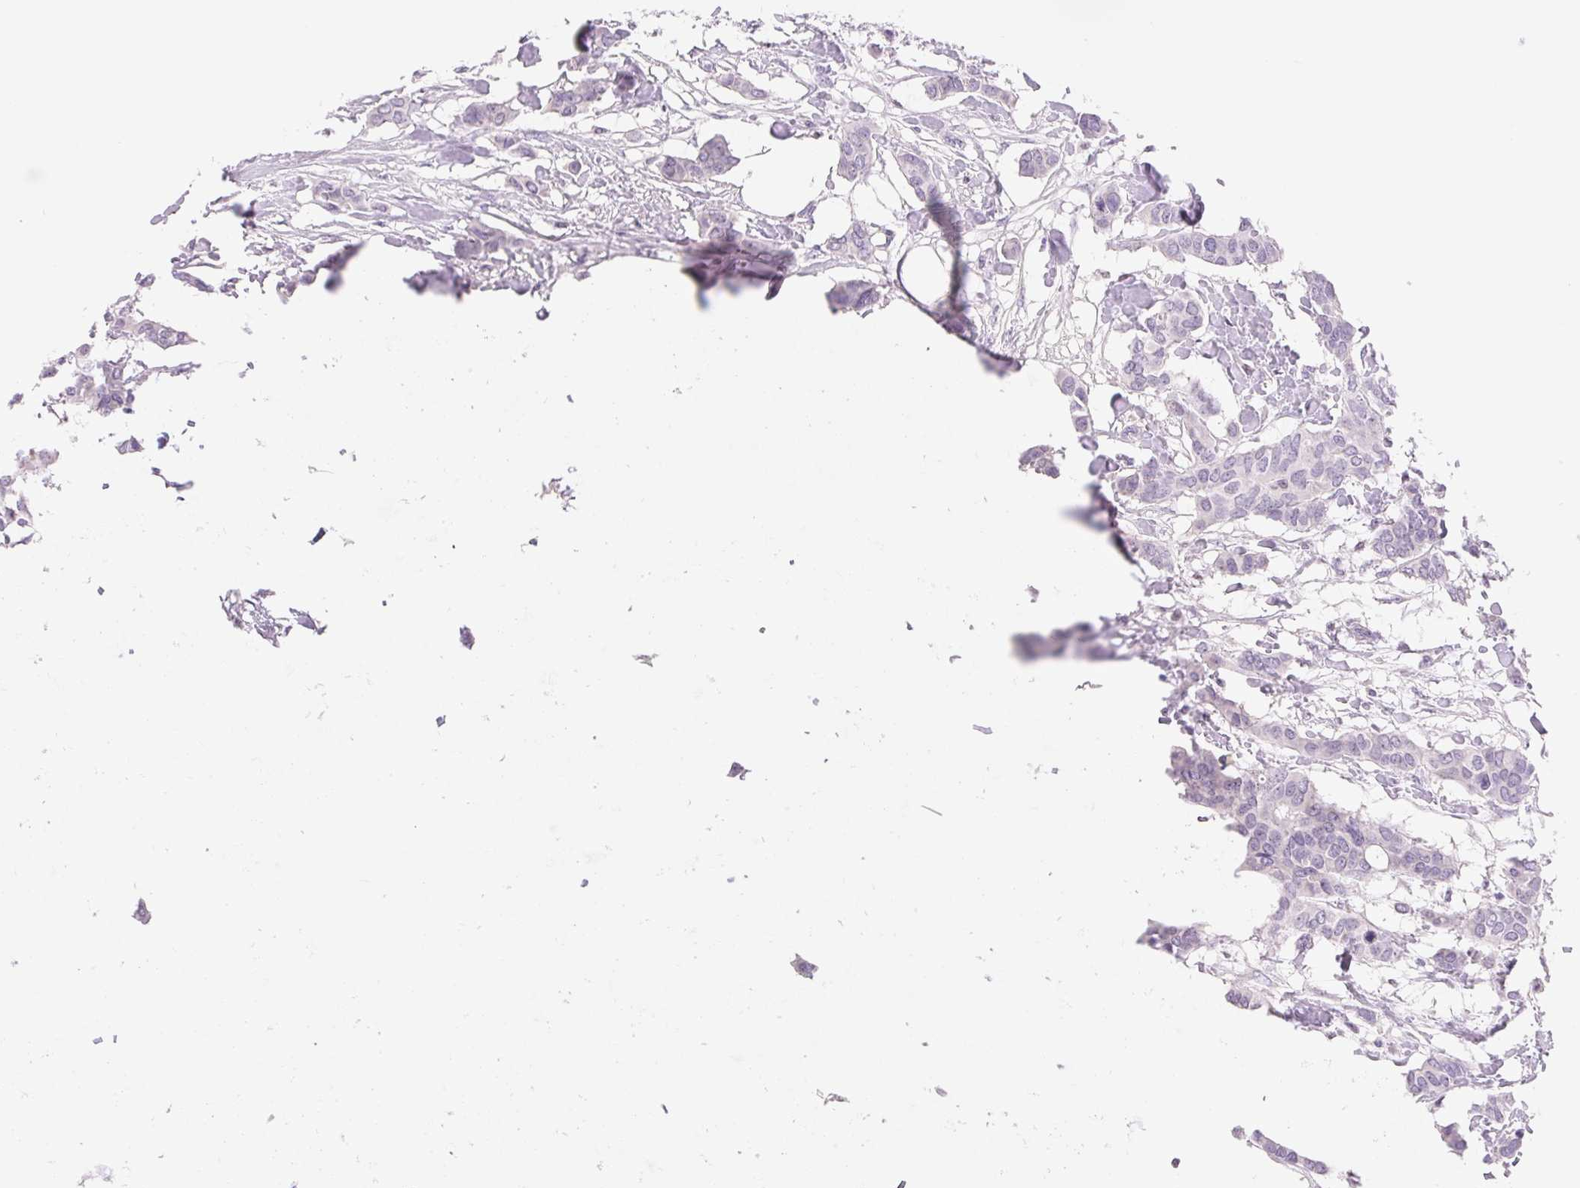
{"staining": {"intensity": "negative", "quantity": "none", "location": "none"}, "tissue": "breast cancer", "cell_type": "Tumor cells", "image_type": "cancer", "snomed": [{"axis": "morphology", "description": "Duct carcinoma"}, {"axis": "topography", "description": "Breast"}], "caption": "IHC of human infiltrating ductal carcinoma (breast) shows no positivity in tumor cells.", "gene": "ASGR2", "patient": {"sex": "female", "age": 62}}